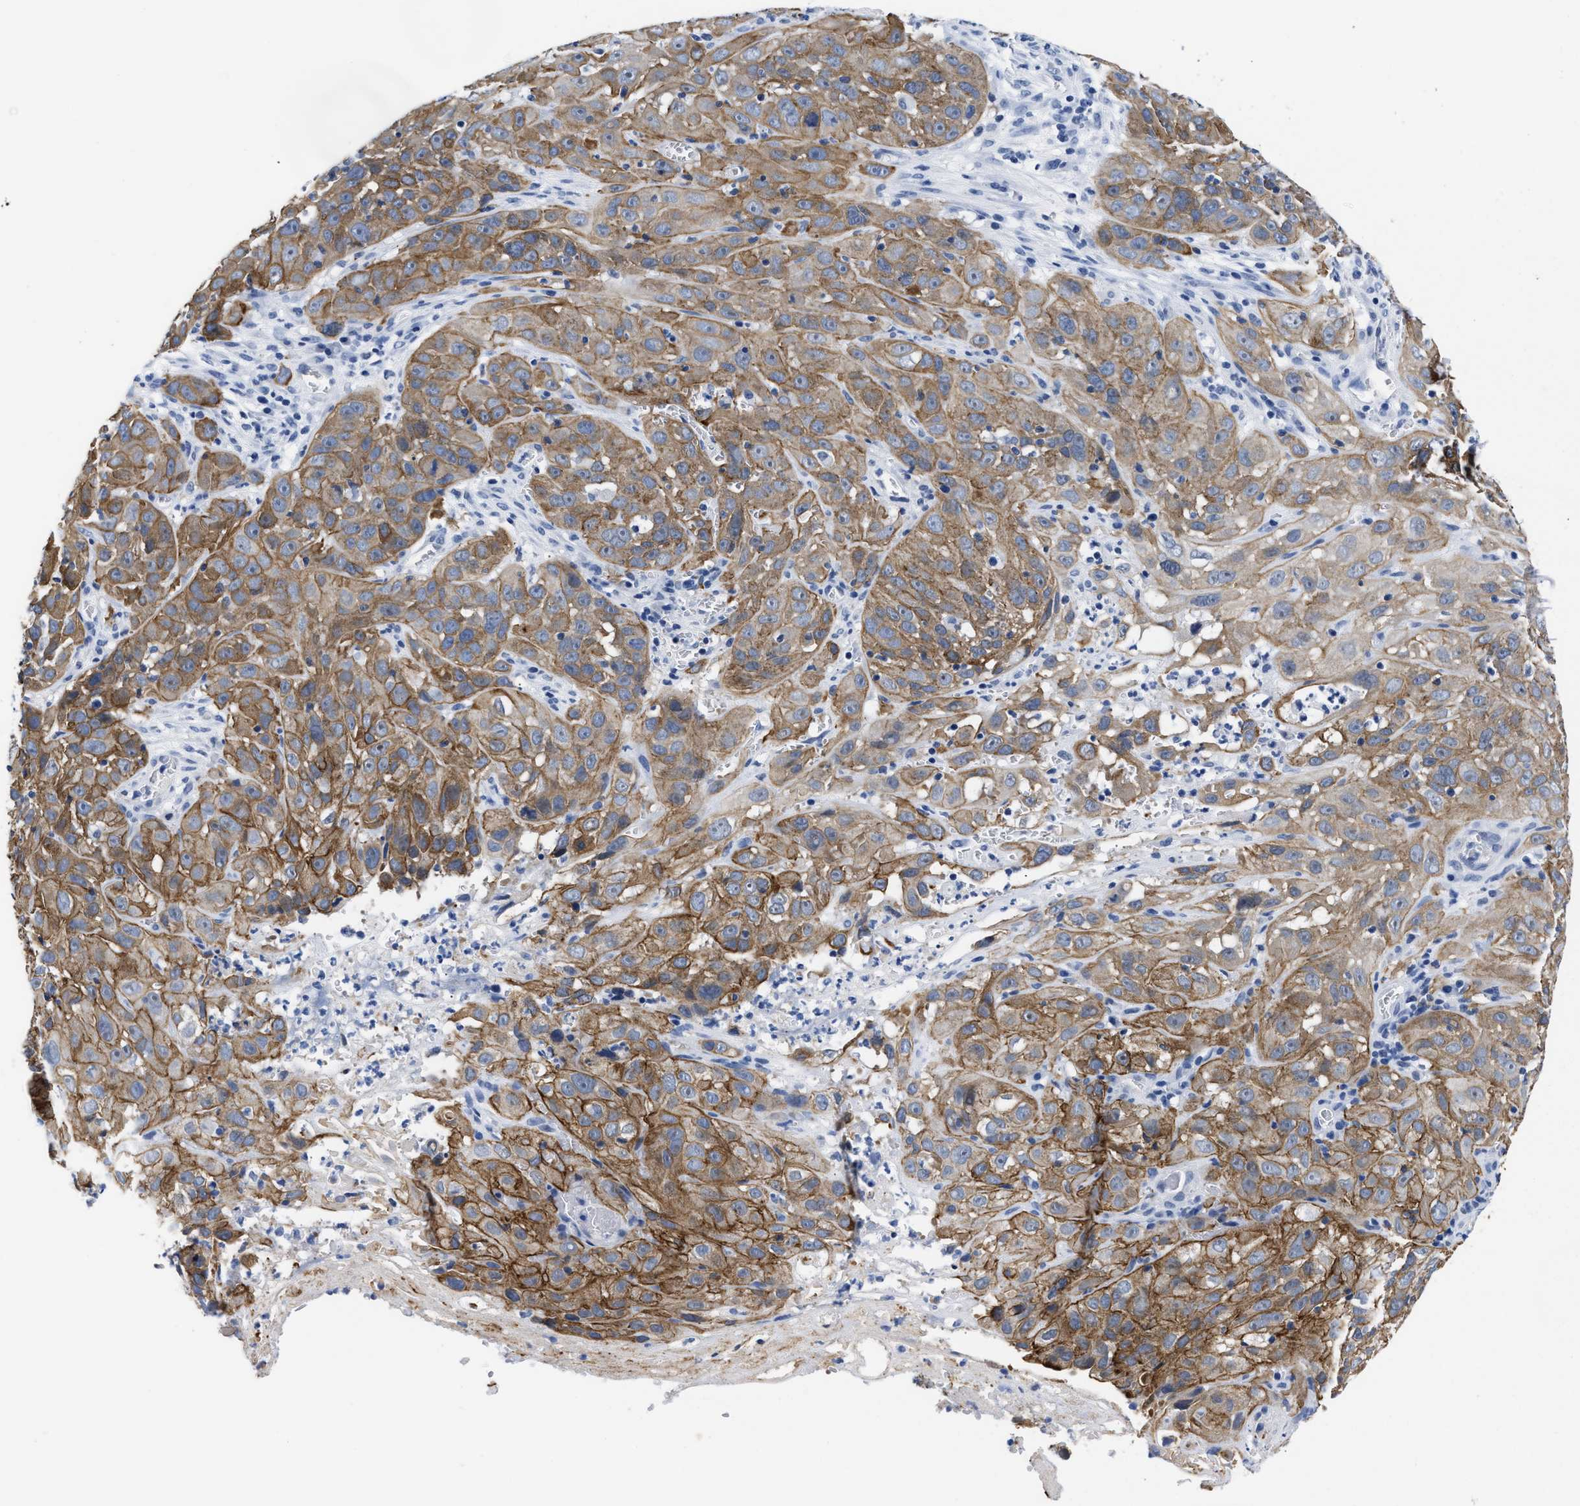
{"staining": {"intensity": "moderate", "quantity": ">75%", "location": "cytoplasmic/membranous"}, "tissue": "cervical cancer", "cell_type": "Tumor cells", "image_type": "cancer", "snomed": [{"axis": "morphology", "description": "Squamous cell carcinoma, NOS"}, {"axis": "topography", "description": "Cervix"}], "caption": "Protein expression analysis of cervical squamous cell carcinoma reveals moderate cytoplasmic/membranous expression in about >75% of tumor cells.", "gene": "TRIM29", "patient": {"sex": "female", "age": 32}}